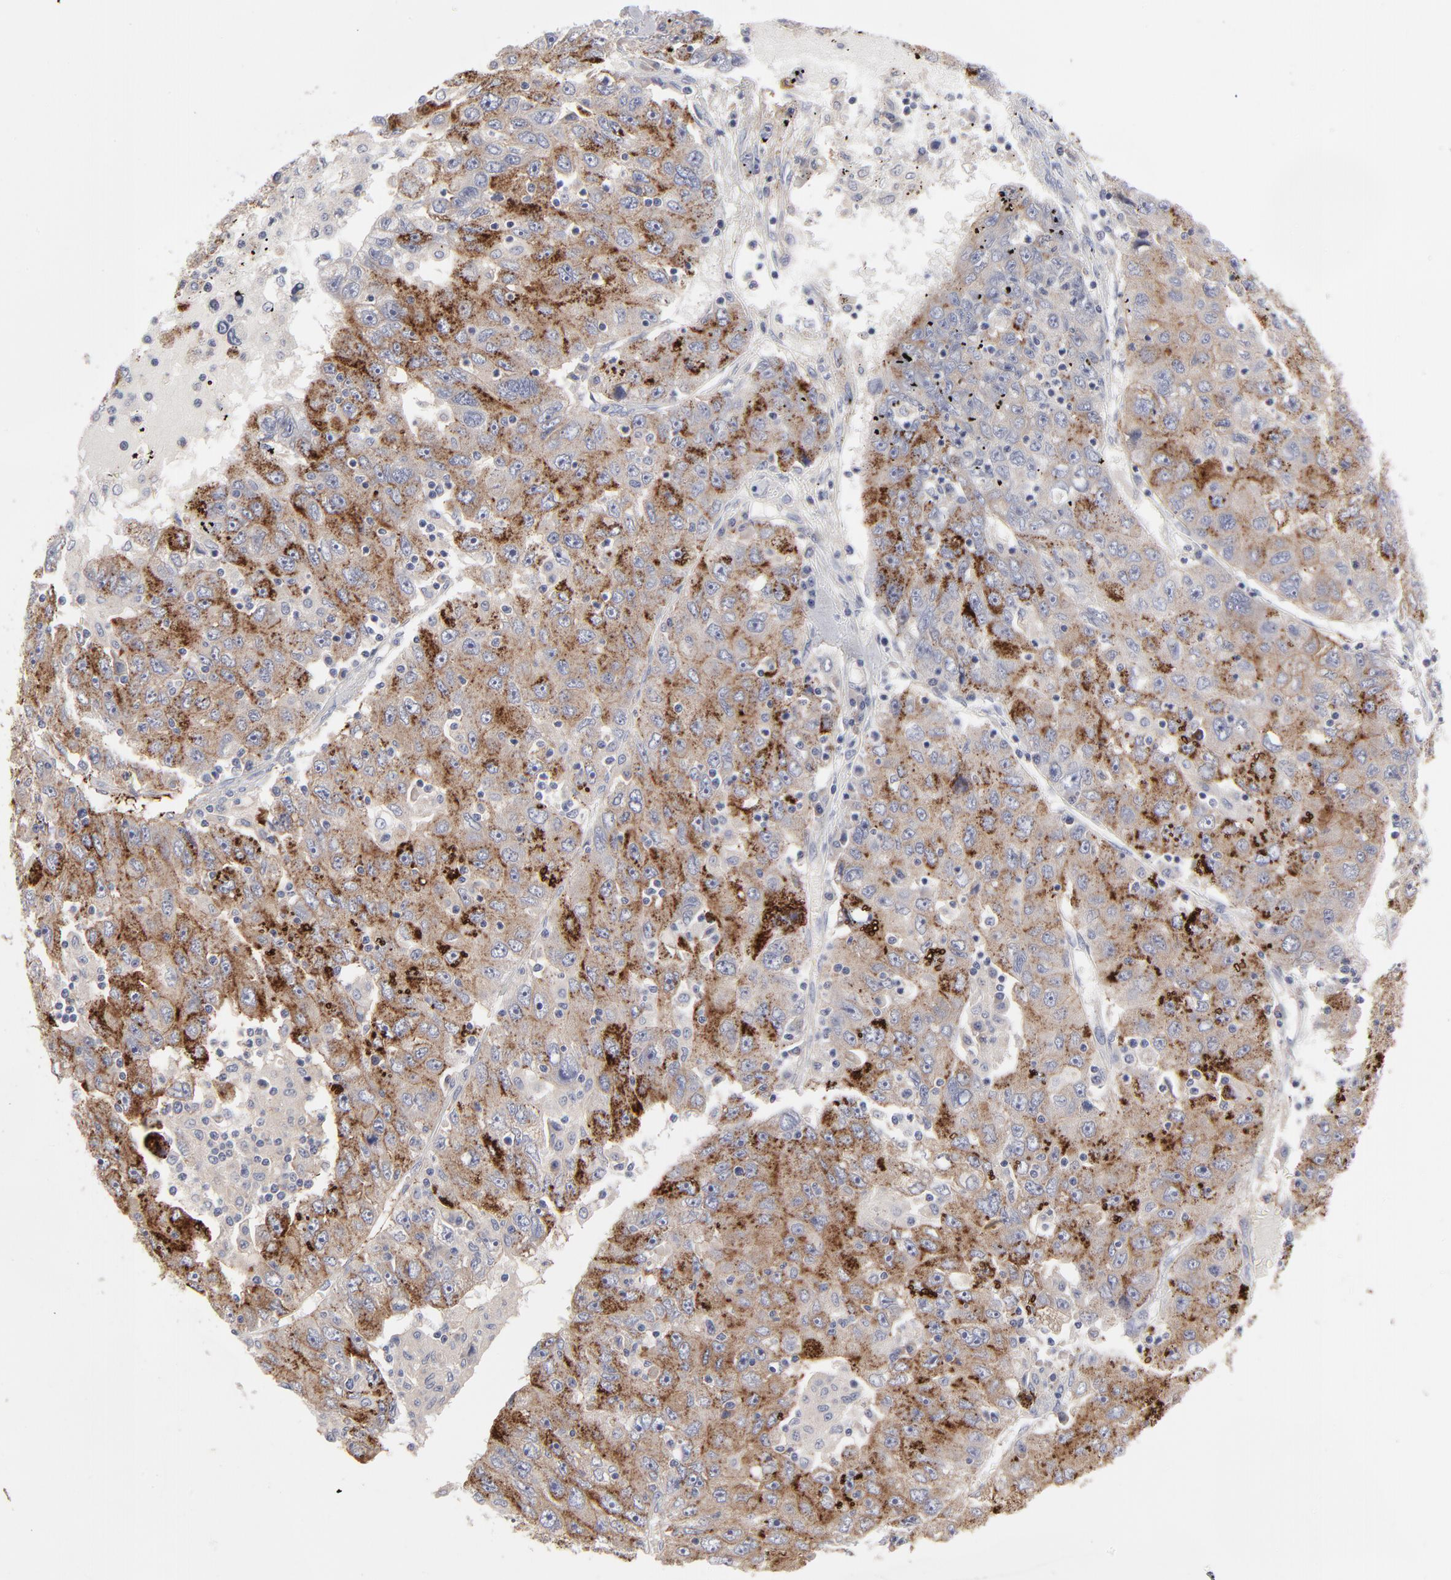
{"staining": {"intensity": "strong", "quantity": "25%-75%", "location": "cytoplasmic/membranous"}, "tissue": "liver cancer", "cell_type": "Tumor cells", "image_type": "cancer", "snomed": [{"axis": "morphology", "description": "Carcinoma, Hepatocellular, NOS"}, {"axis": "topography", "description": "Liver"}], "caption": "Tumor cells exhibit strong cytoplasmic/membranous expression in approximately 25%-75% of cells in liver cancer (hepatocellular carcinoma). (IHC, brightfield microscopy, high magnification).", "gene": "CCR3", "patient": {"sex": "male", "age": 49}}